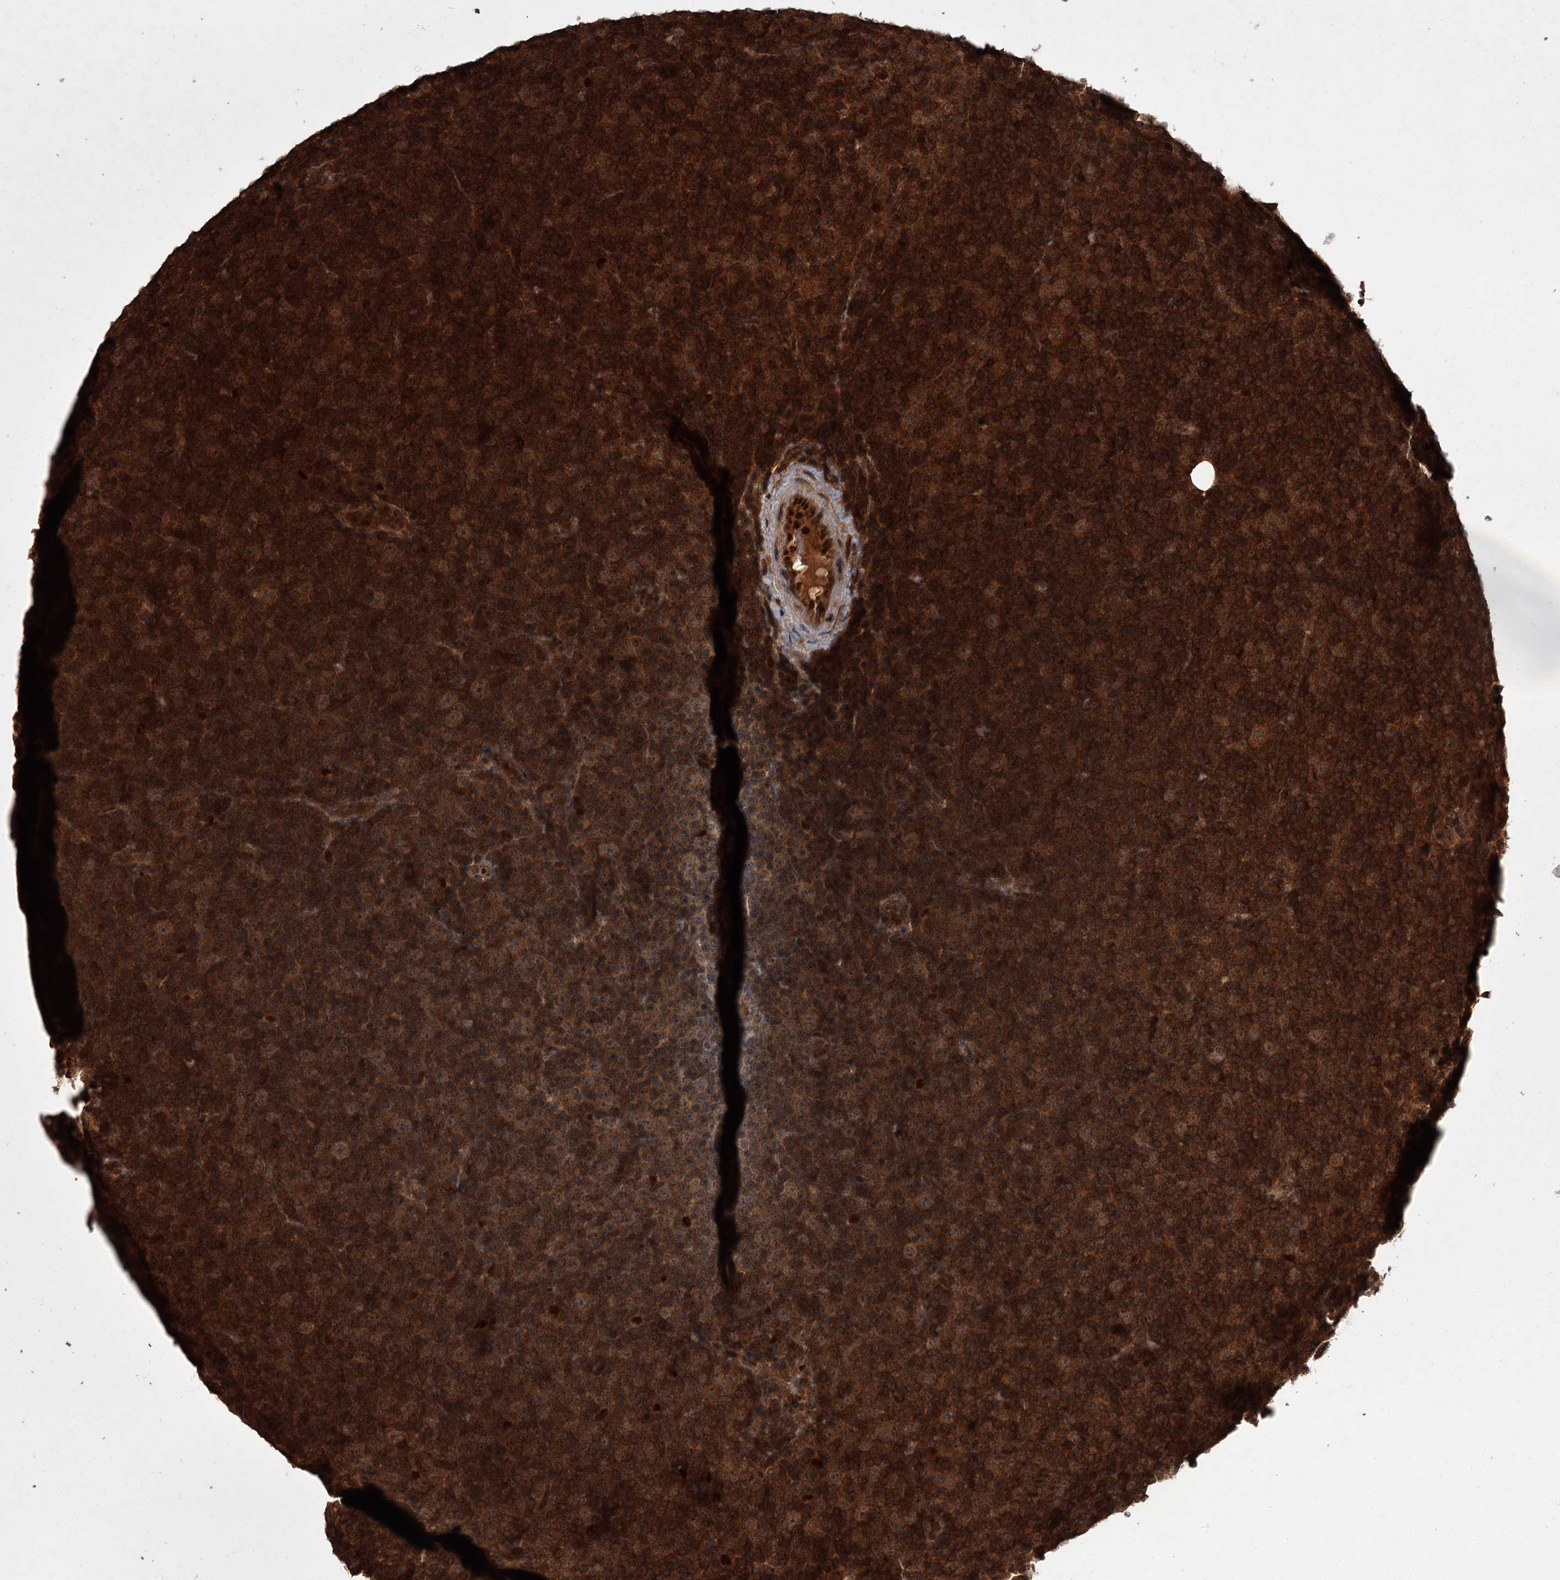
{"staining": {"intensity": "strong", "quantity": ">75%", "location": "cytoplasmic/membranous"}, "tissue": "lymphoma", "cell_type": "Tumor cells", "image_type": "cancer", "snomed": [{"axis": "morphology", "description": "Malignant lymphoma, non-Hodgkin's type, Low grade"}, {"axis": "topography", "description": "Lymph node"}], "caption": "Protein expression analysis of human malignant lymphoma, non-Hodgkin's type (low-grade) reveals strong cytoplasmic/membranous staining in approximately >75% of tumor cells.", "gene": "TBC1D23", "patient": {"sex": "female", "age": 67}}